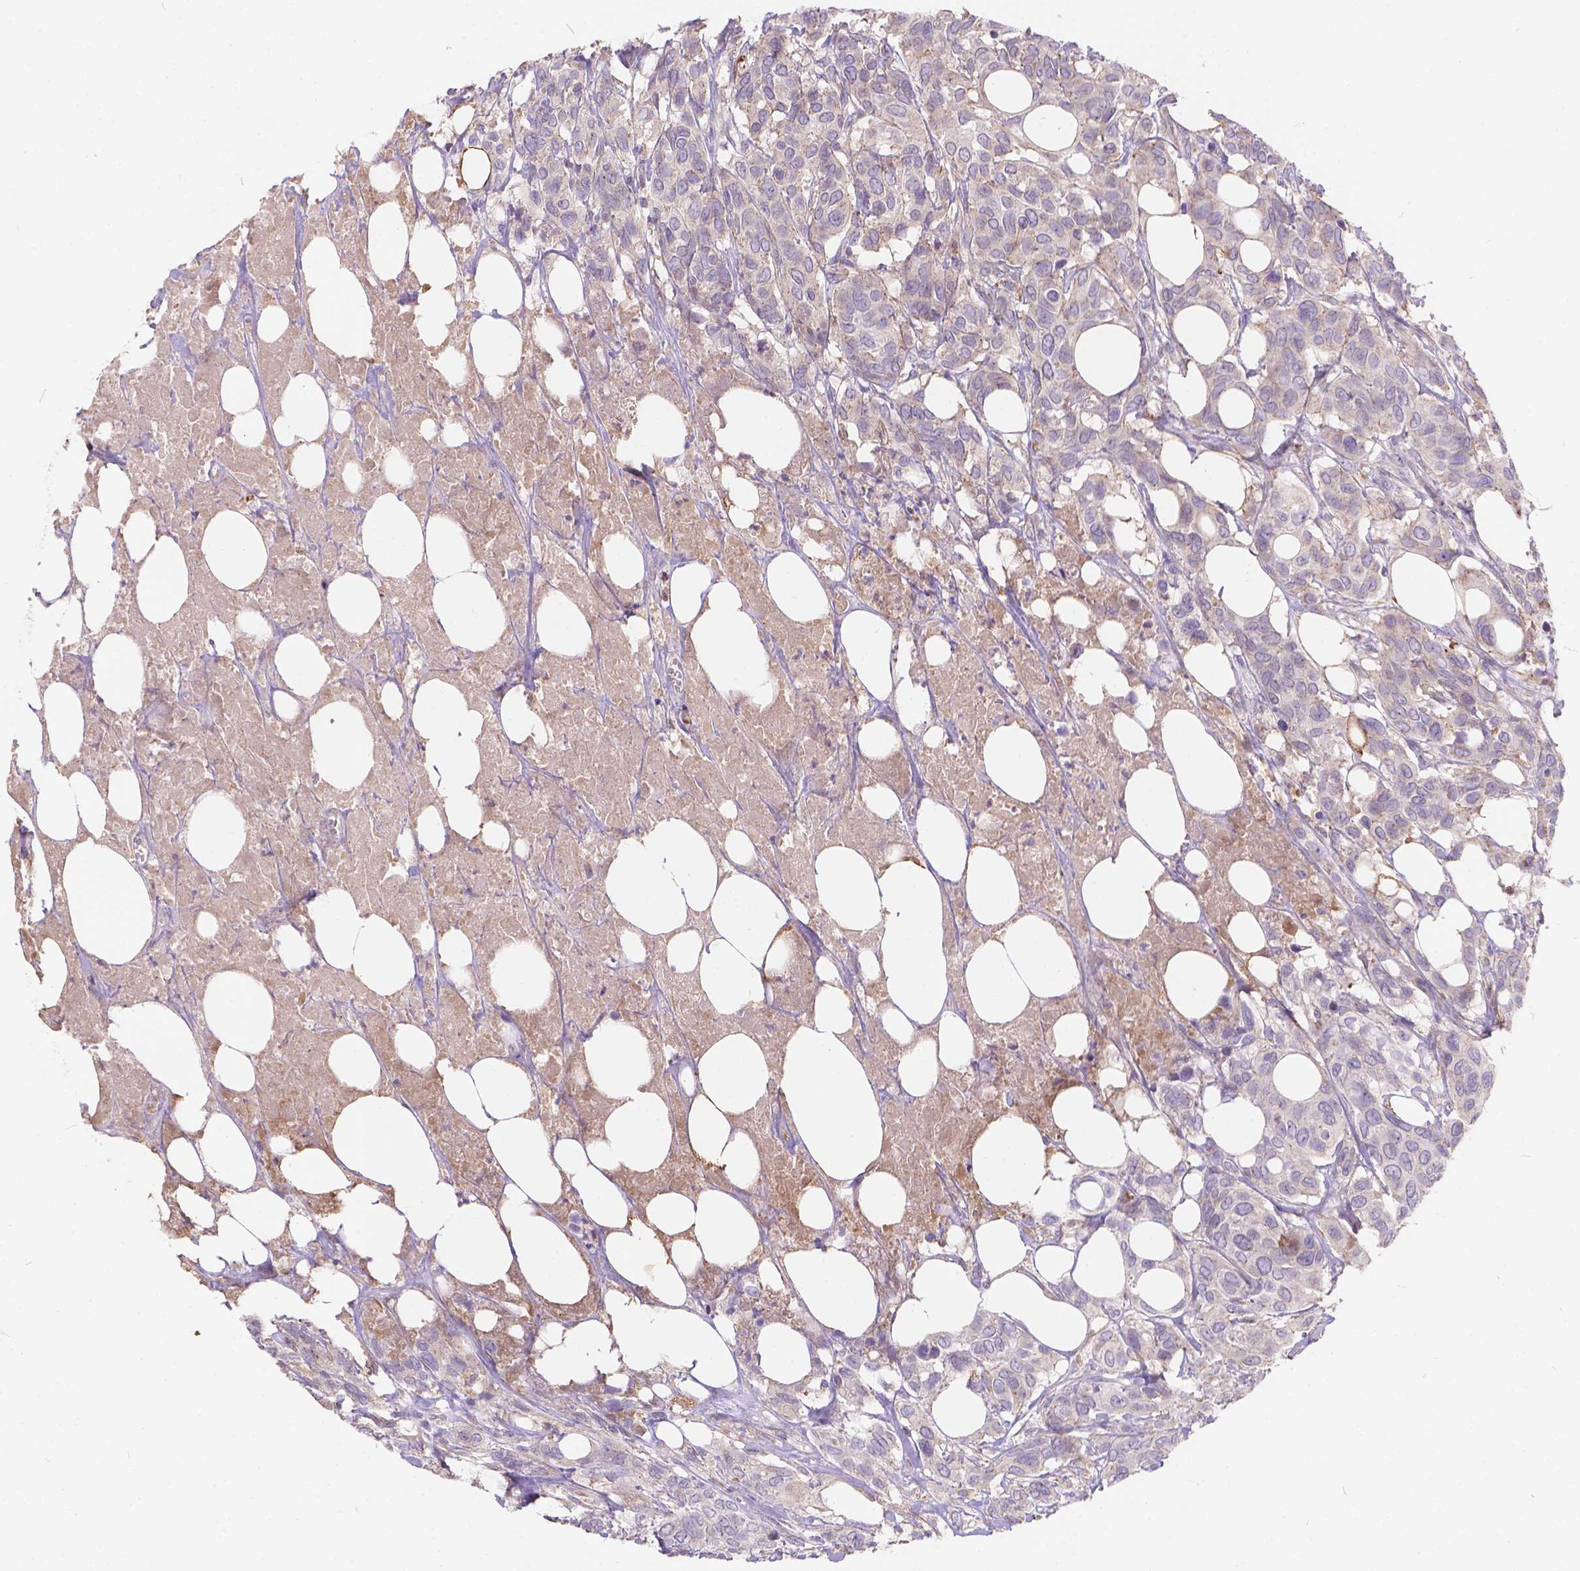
{"staining": {"intensity": "negative", "quantity": "none", "location": "none"}, "tissue": "urothelial cancer", "cell_type": "Tumor cells", "image_type": "cancer", "snomed": [{"axis": "morphology", "description": "Urothelial carcinoma, NOS"}, {"axis": "morphology", "description": "Urothelial carcinoma, High grade"}, {"axis": "topography", "description": "Urinary bladder"}], "caption": "The immunohistochemistry histopathology image has no significant staining in tumor cells of high-grade urothelial carcinoma tissue.", "gene": "CDK10", "patient": {"sex": "male", "age": 63}}